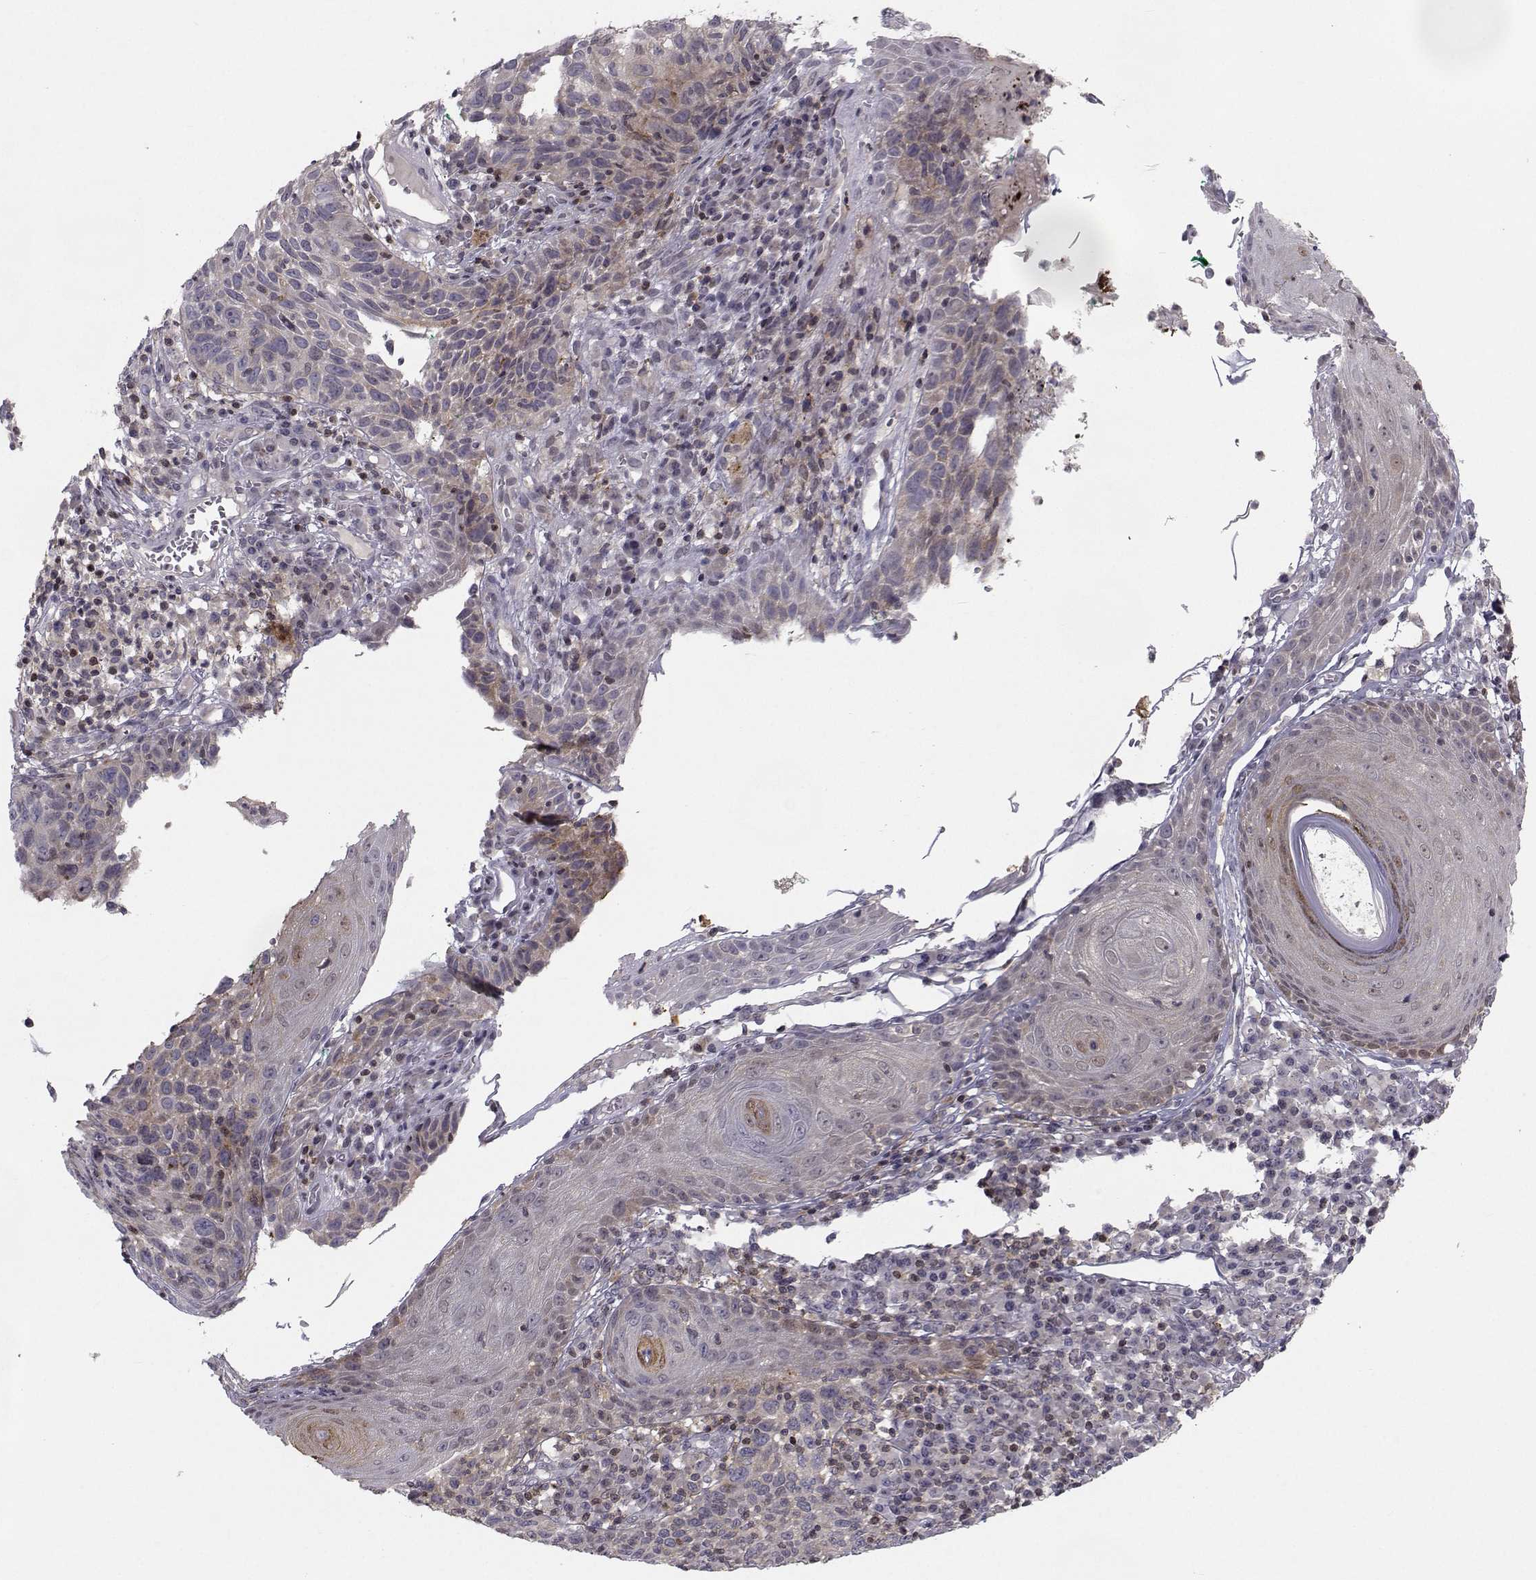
{"staining": {"intensity": "moderate", "quantity": "<25%", "location": "cytoplasmic/membranous"}, "tissue": "skin cancer", "cell_type": "Tumor cells", "image_type": "cancer", "snomed": [{"axis": "morphology", "description": "Squamous cell carcinoma, NOS"}, {"axis": "topography", "description": "Skin"}], "caption": "Brown immunohistochemical staining in human squamous cell carcinoma (skin) demonstrates moderate cytoplasmic/membranous expression in about <25% of tumor cells. (Brightfield microscopy of DAB IHC at high magnification).", "gene": "PCP4L1", "patient": {"sex": "male", "age": 92}}